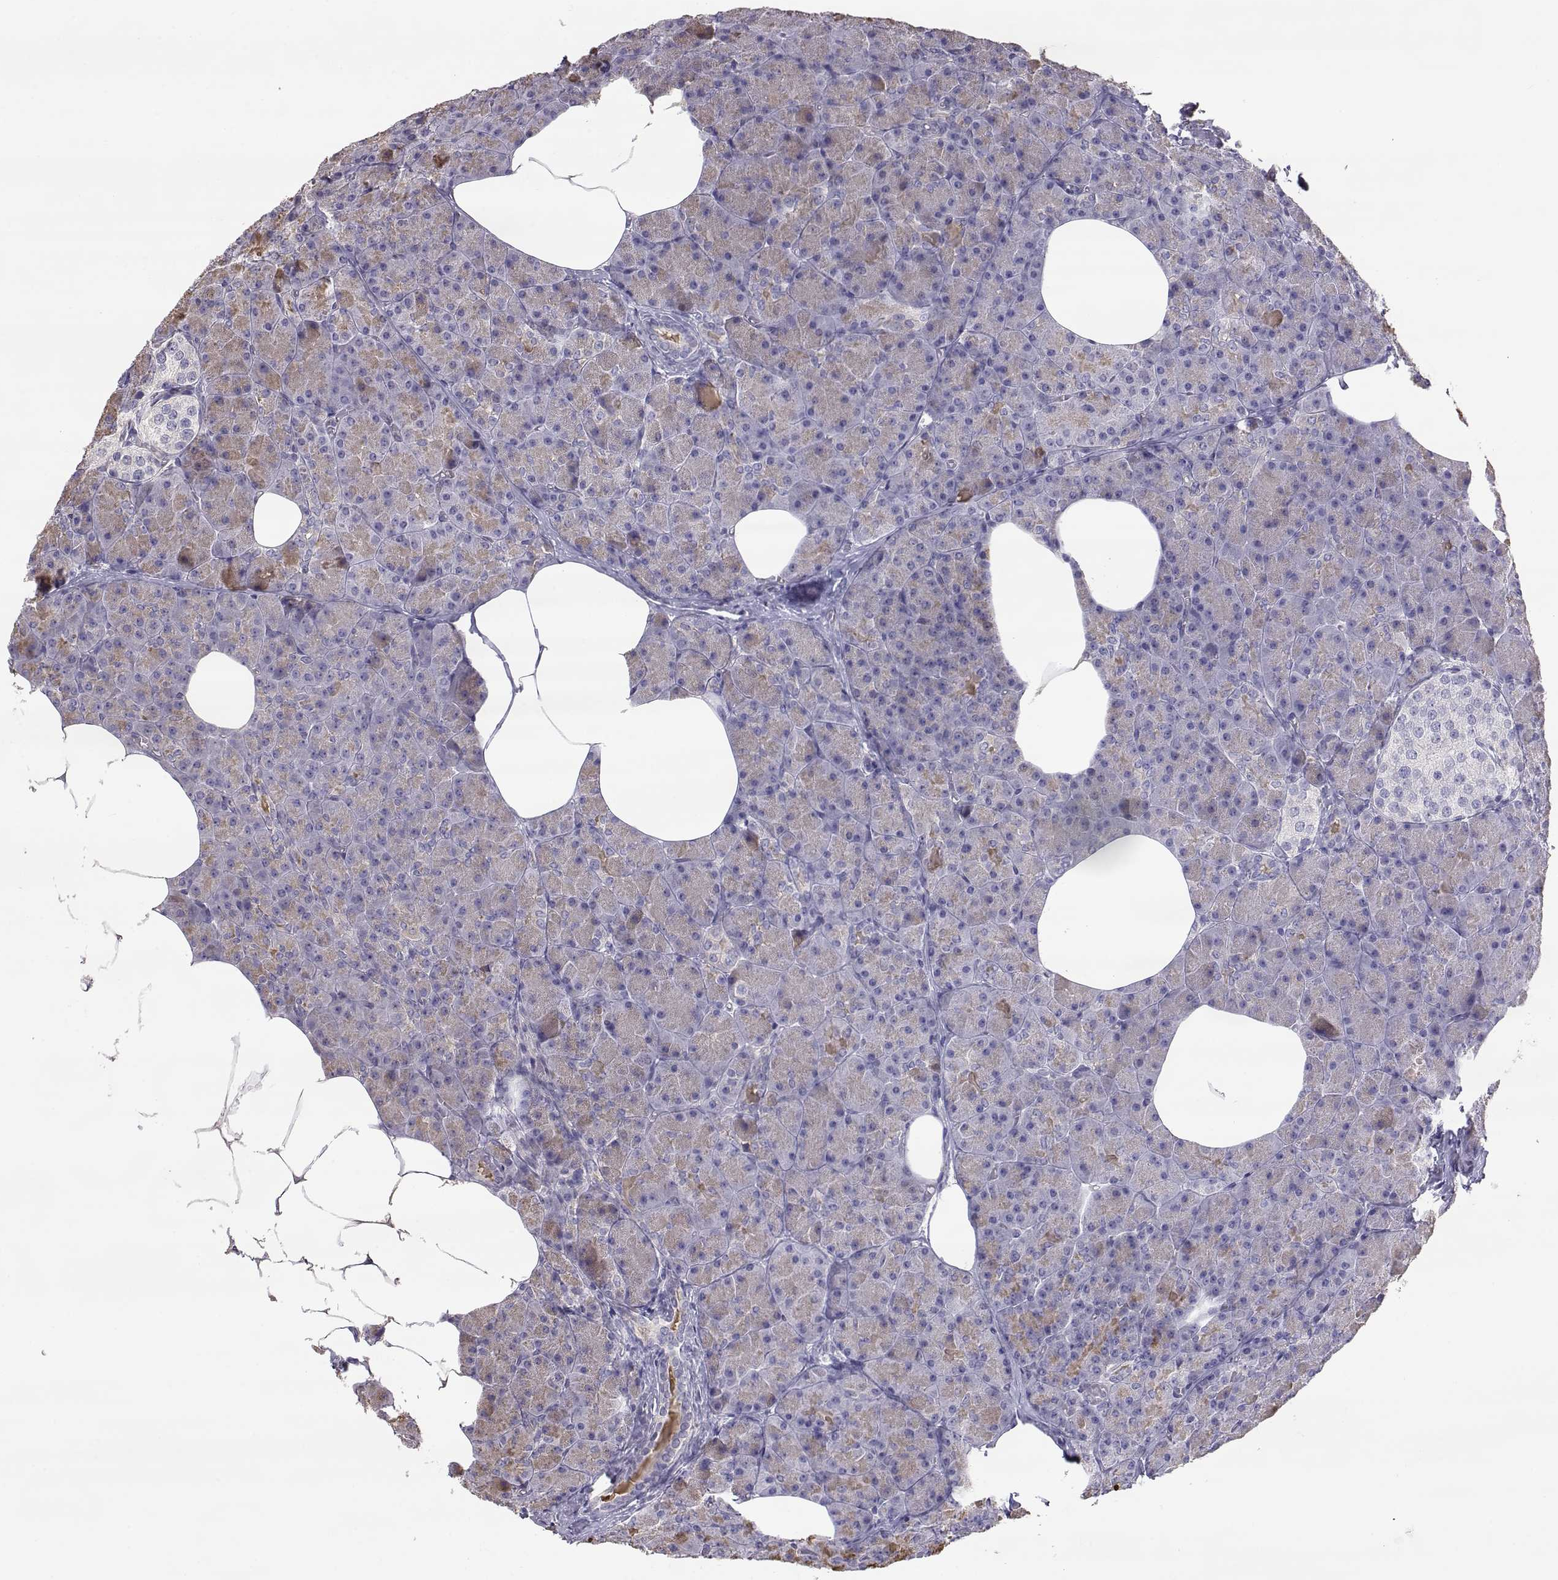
{"staining": {"intensity": "weak", "quantity": "<25%", "location": "cytoplasmic/membranous"}, "tissue": "pancreas", "cell_type": "Exocrine glandular cells", "image_type": "normal", "snomed": [{"axis": "morphology", "description": "Normal tissue, NOS"}, {"axis": "topography", "description": "Pancreas"}], "caption": "This is a photomicrograph of immunohistochemistry (IHC) staining of normal pancreas, which shows no expression in exocrine glandular cells.", "gene": "NCAM2", "patient": {"sex": "female", "age": 45}}